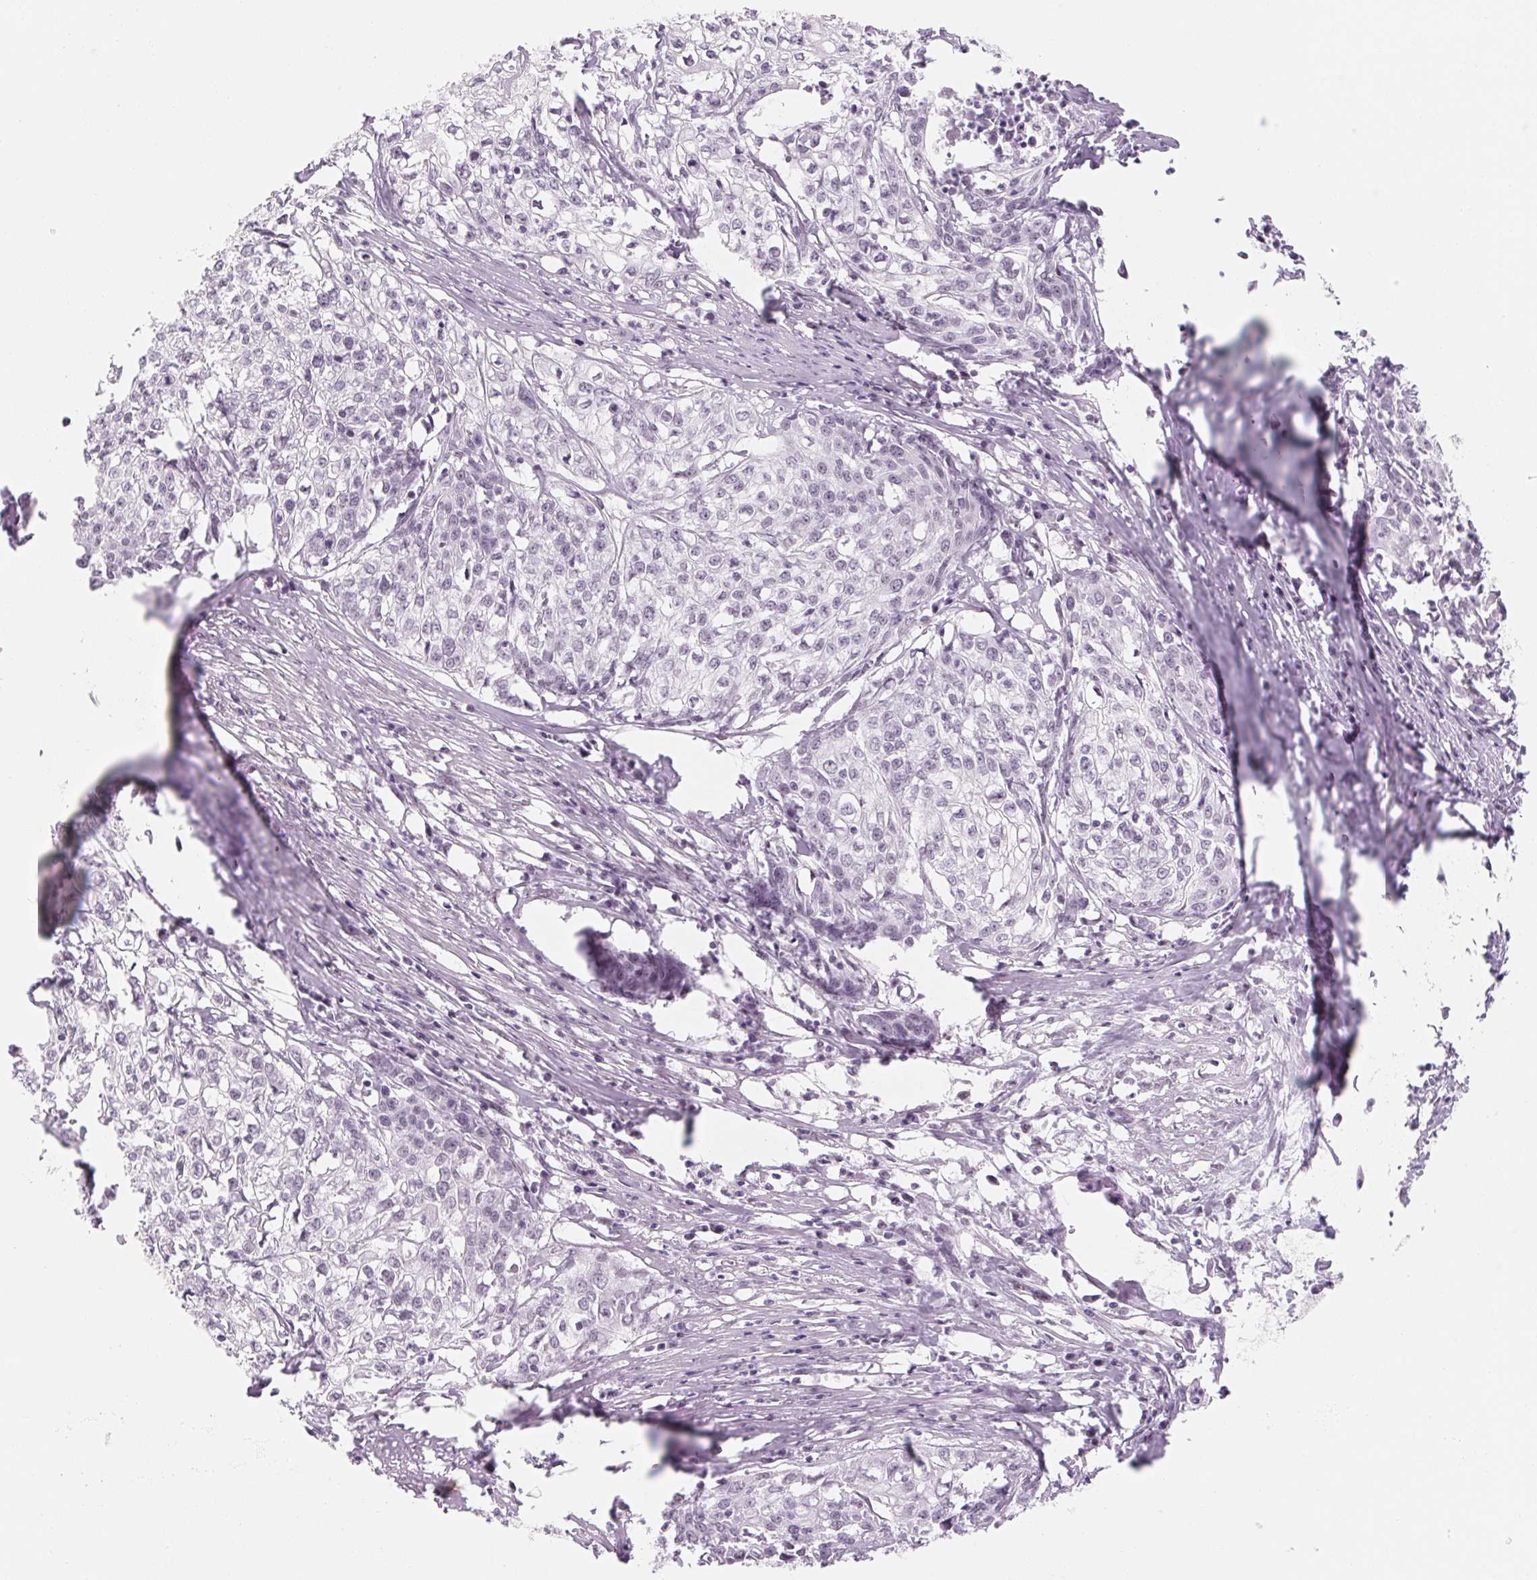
{"staining": {"intensity": "negative", "quantity": "none", "location": "none"}, "tissue": "cervical cancer", "cell_type": "Tumor cells", "image_type": "cancer", "snomed": [{"axis": "morphology", "description": "Squamous cell carcinoma, NOS"}, {"axis": "topography", "description": "Cervix"}], "caption": "Squamous cell carcinoma (cervical) was stained to show a protein in brown. There is no significant expression in tumor cells.", "gene": "ZIC4", "patient": {"sex": "female", "age": 39}}